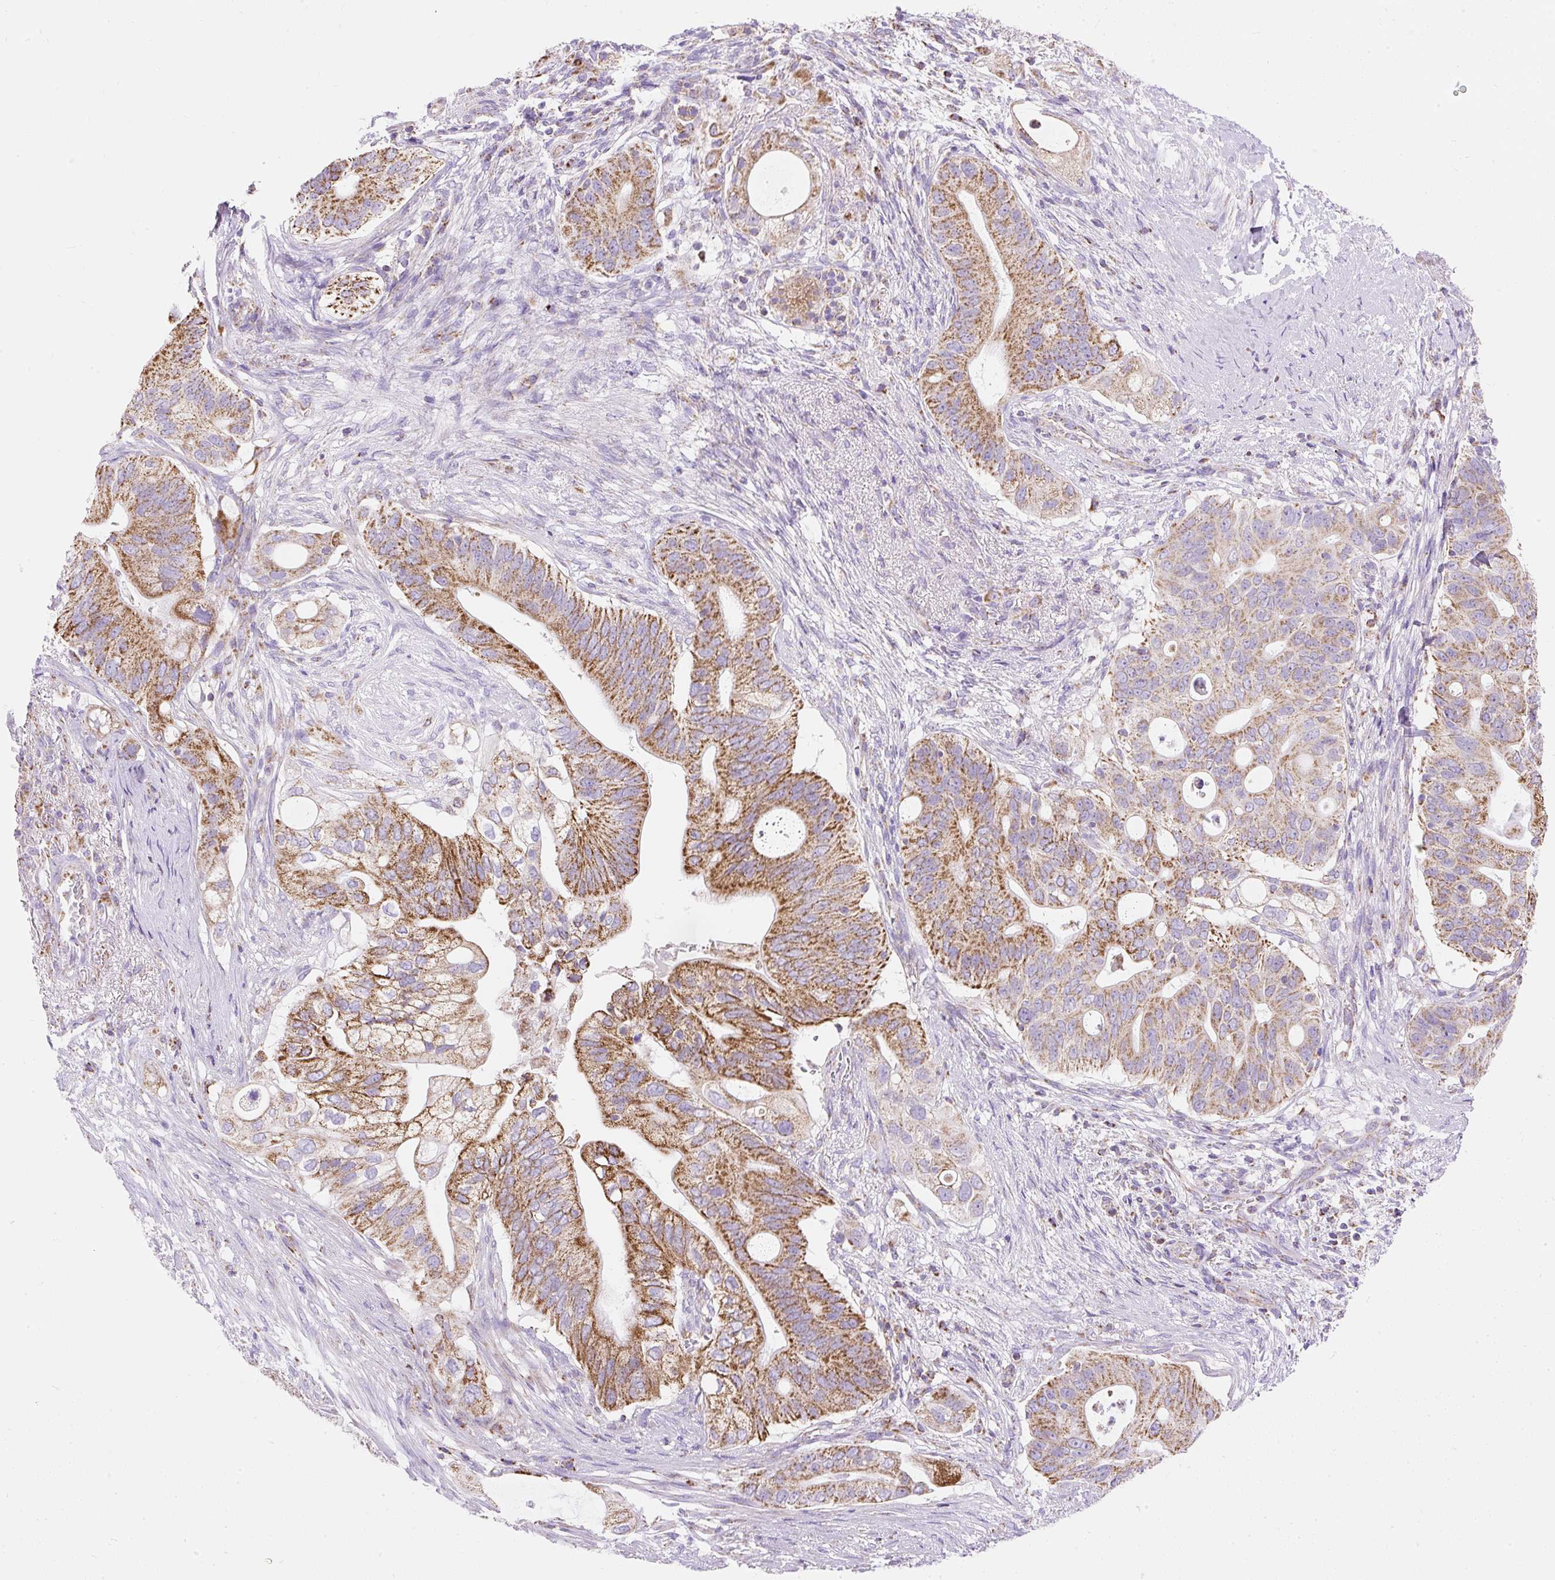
{"staining": {"intensity": "strong", "quantity": ">75%", "location": "cytoplasmic/membranous"}, "tissue": "pancreatic cancer", "cell_type": "Tumor cells", "image_type": "cancer", "snomed": [{"axis": "morphology", "description": "Adenocarcinoma, NOS"}, {"axis": "topography", "description": "Pancreas"}], "caption": "An immunohistochemistry photomicrograph of neoplastic tissue is shown. Protein staining in brown labels strong cytoplasmic/membranous positivity in pancreatic cancer (adenocarcinoma) within tumor cells. The staining is performed using DAB (3,3'-diaminobenzidine) brown chromogen to label protein expression. The nuclei are counter-stained blue using hematoxylin.", "gene": "DAAM2", "patient": {"sex": "female", "age": 72}}